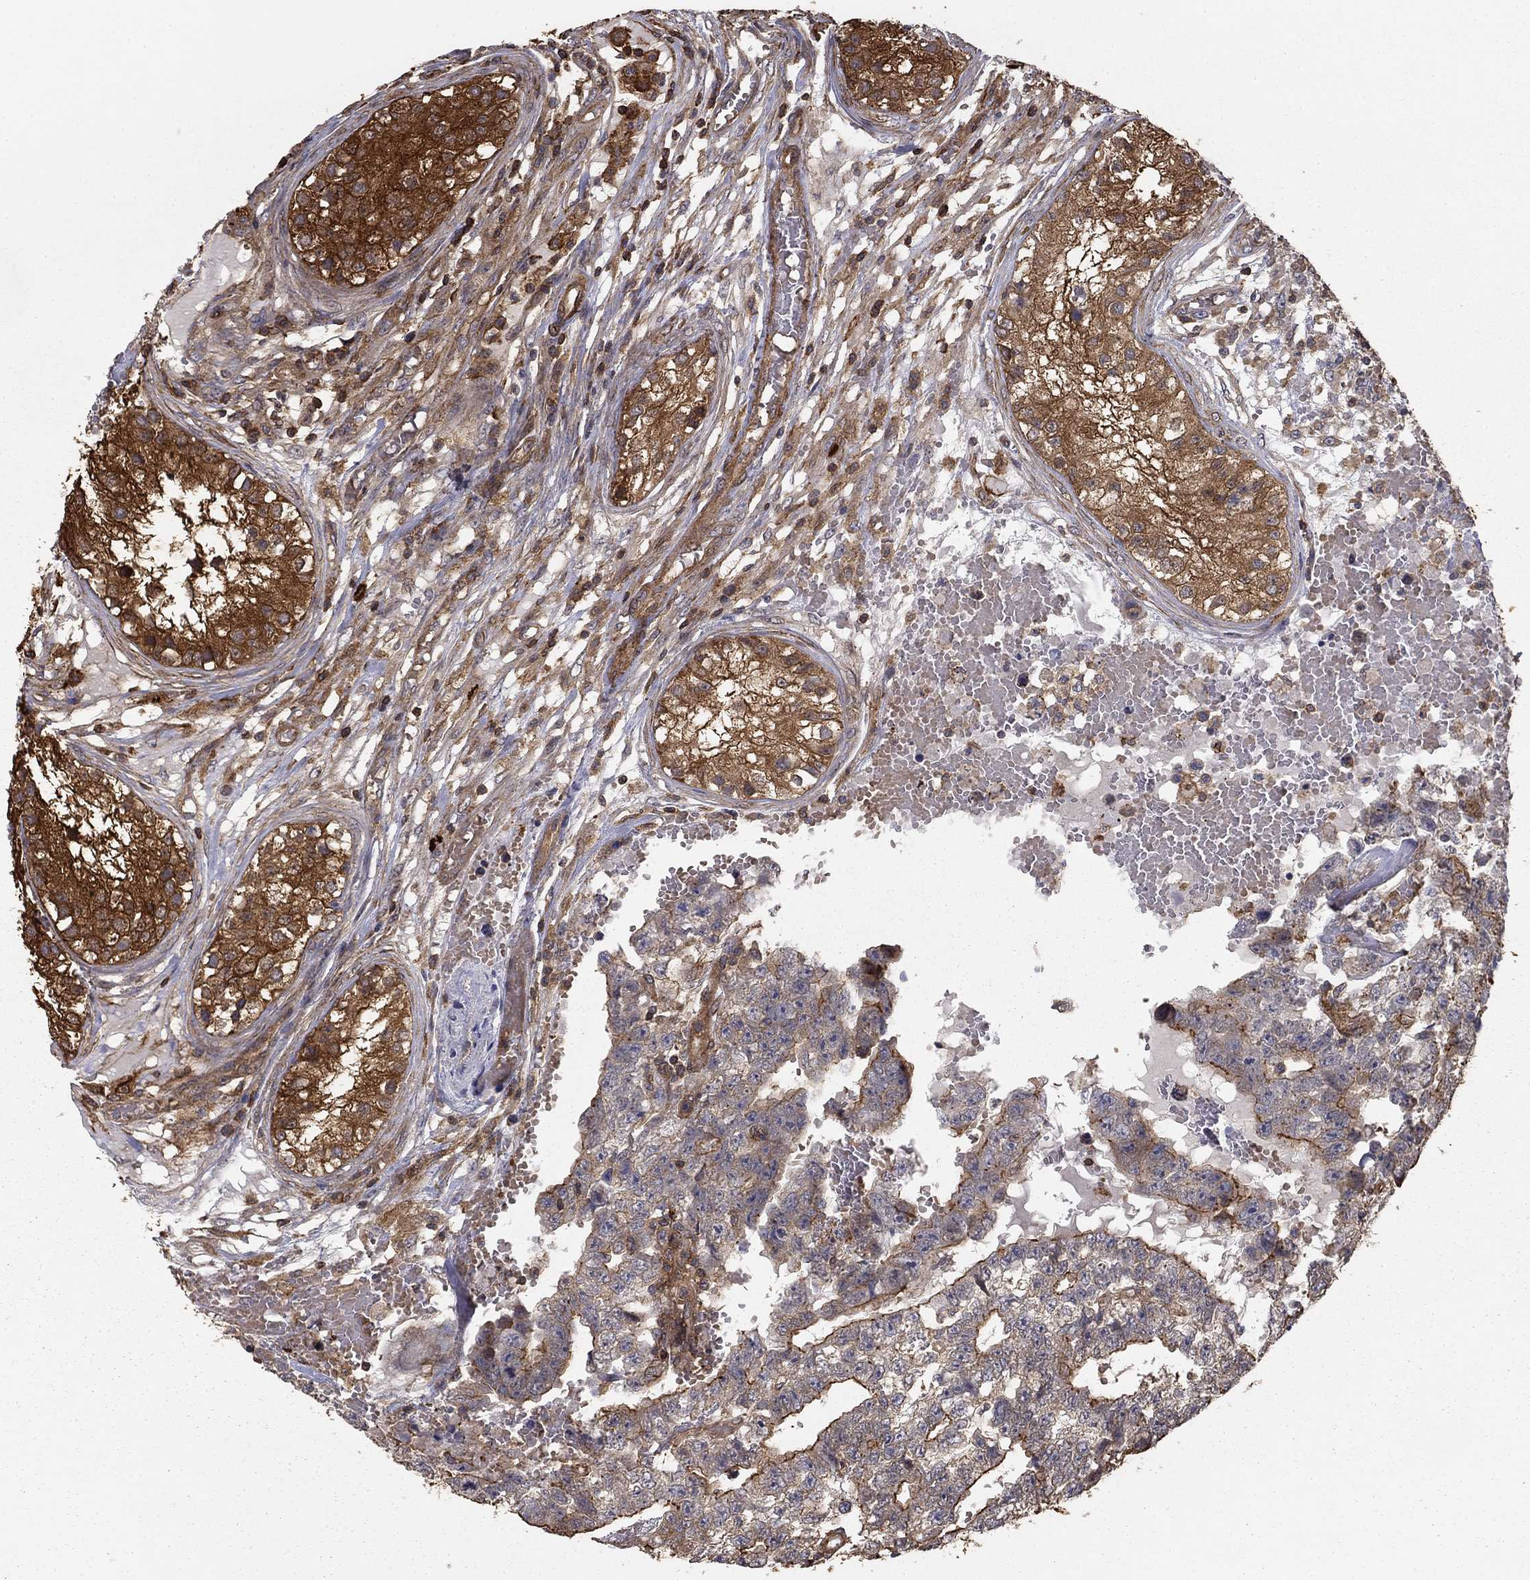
{"staining": {"intensity": "moderate", "quantity": "<25%", "location": "cytoplasmic/membranous"}, "tissue": "testis cancer", "cell_type": "Tumor cells", "image_type": "cancer", "snomed": [{"axis": "morphology", "description": "Carcinoma, Embryonal, NOS"}, {"axis": "topography", "description": "Testis"}], "caption": "Testis cancer stained for a protein displays moderate cytoplasmic/membranous positivity in tumor cells.", "gene": "HABP4", "patient": {"sex": "male", "age": 25}}